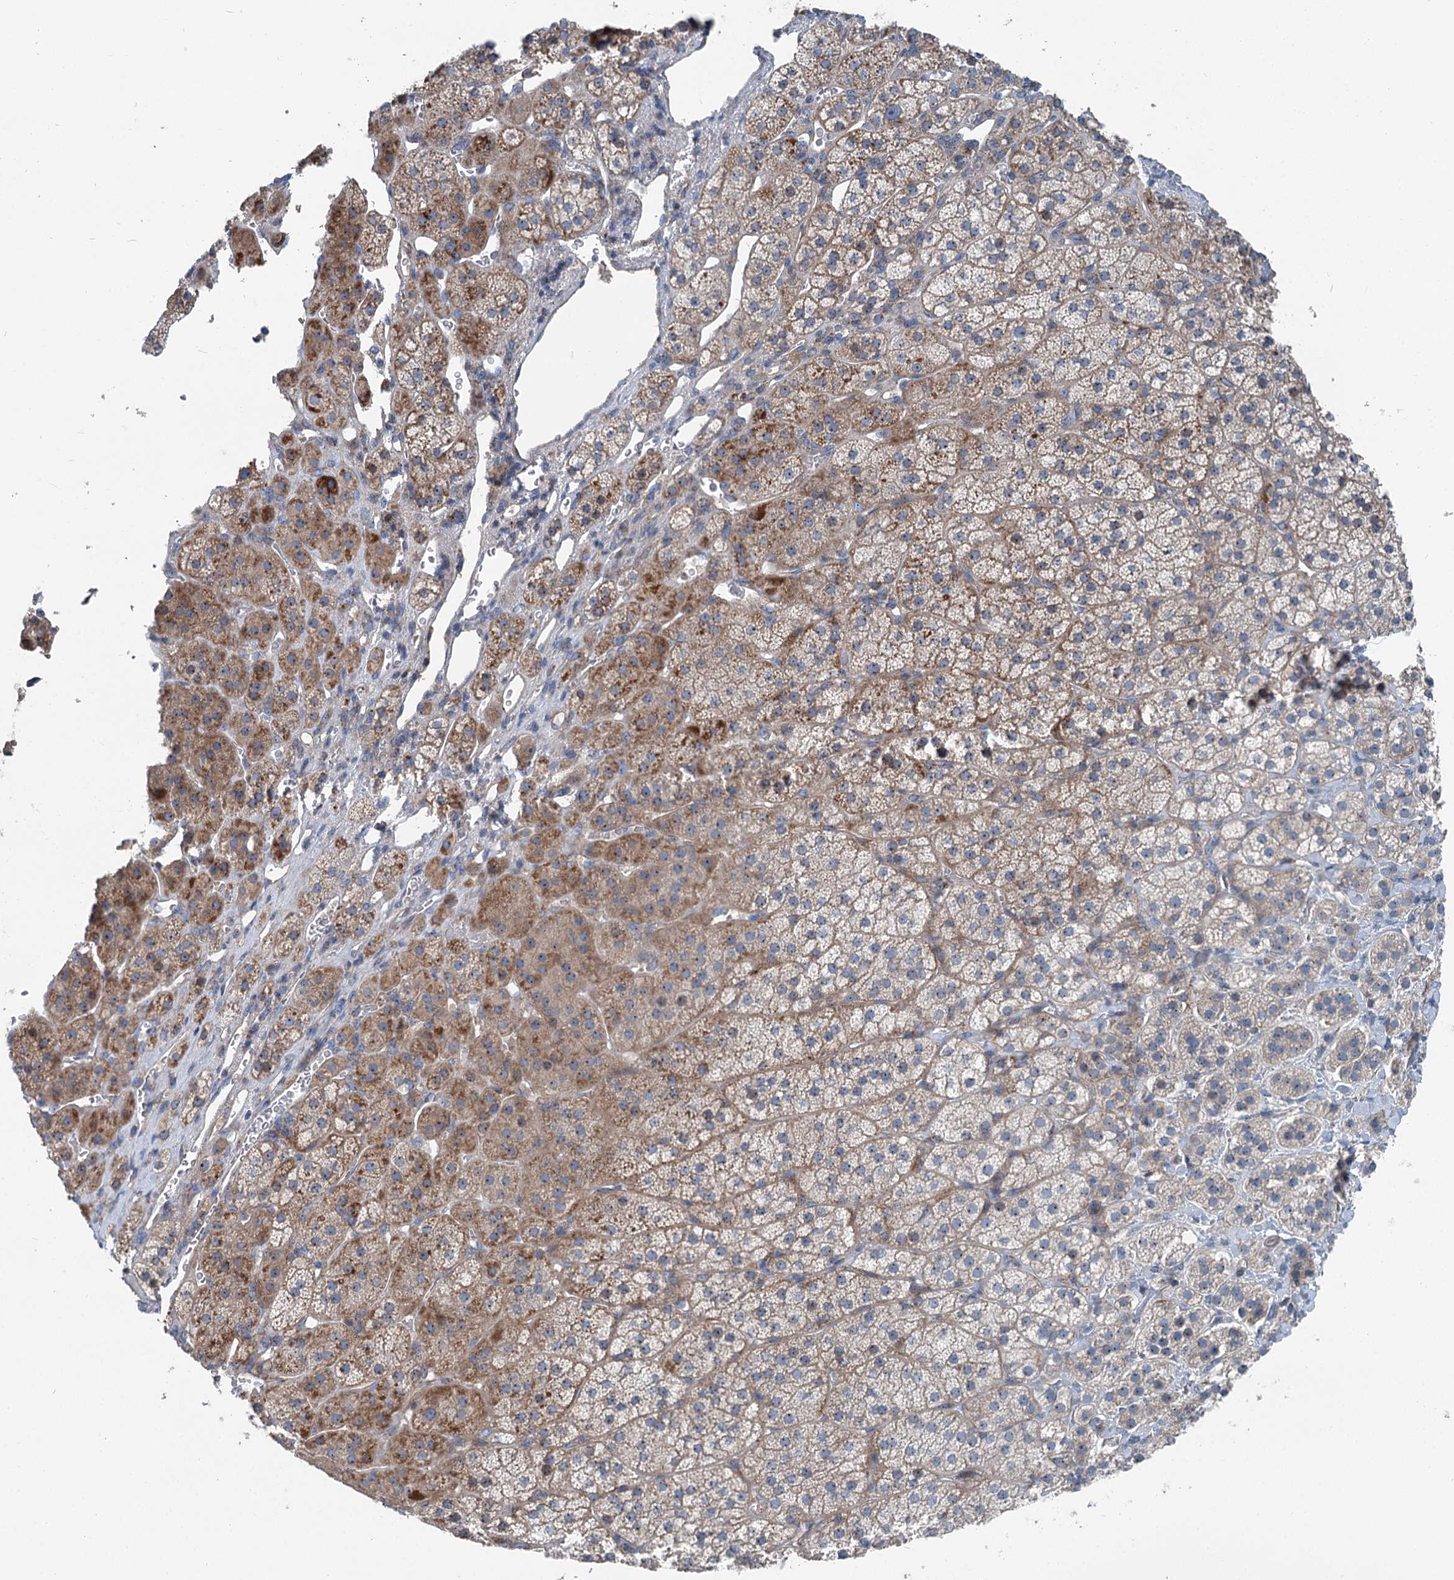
{"staining": {"intensity": "moderate", "quantity": "<25%", "location": "cytoplasmic/membranous"}, "tissue": "adrenal gland", "cell_type": "Glandular cells", "image_type": "normal", "snomed": [{"axis": "morphology", "description": "Normal tissue, NOS"}, {"axis": "topography", "description": "Adrenal gland"}], "caption": "Immunohistochemical staining of normal human adrenal gland demonstrates low levels of moderate cytoplasmic/membranous staining in approximately <25% of glandular cells.", "gene": "MARK2", "patient": {"sex": "female", "age": 44}}